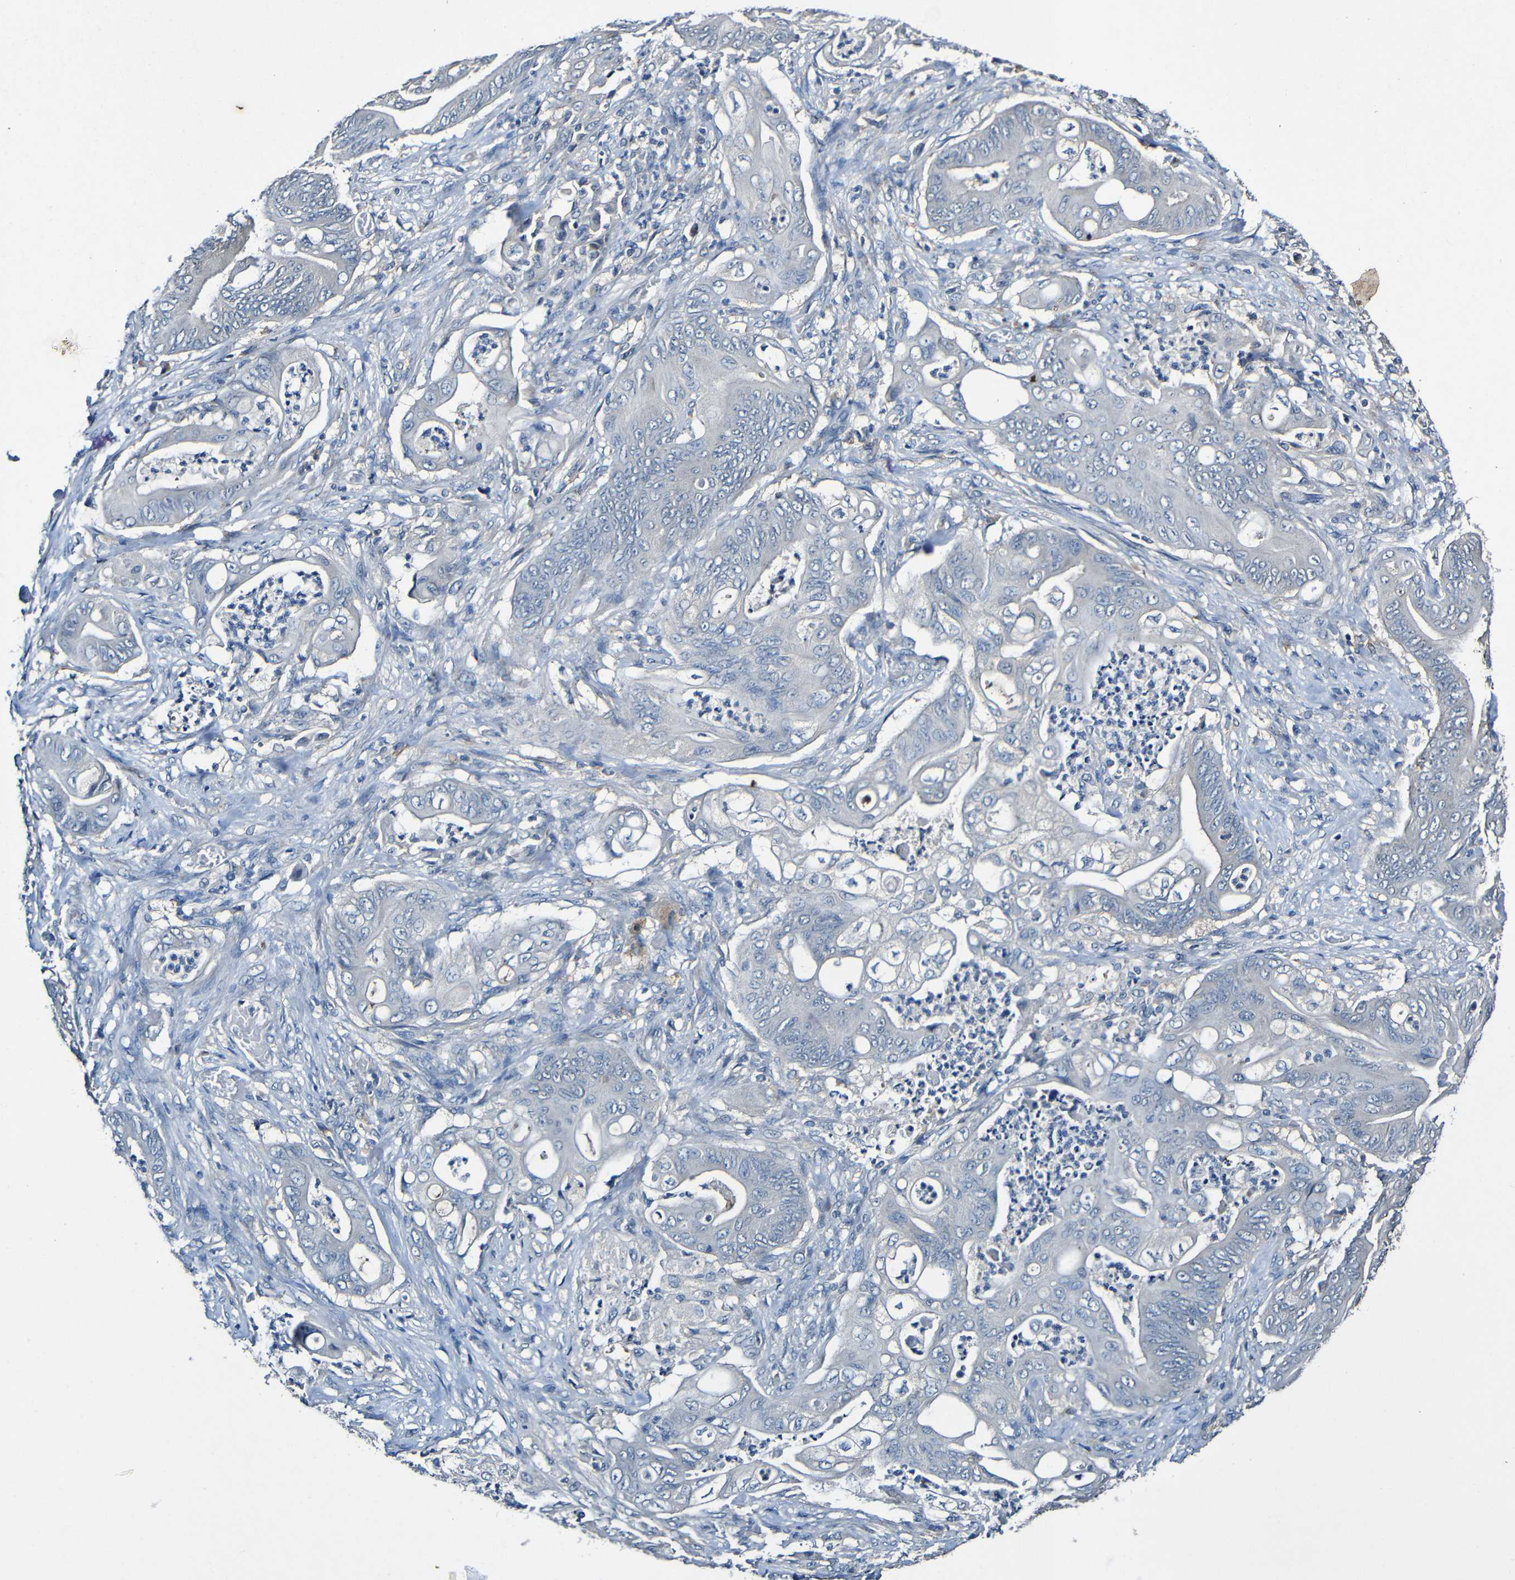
{"staining": {"intensity": "weak", "quantity": "<25%", "location": "cytoplasmic/membranous"}, "tissue": "stomach cancer", "cell_type": "Tumor cells", "image_type": "cancer", "snomed": [{"axis": "morphology", "description": "Adenocarcinoma, NOS"}, {"axis": "topography", "description": "Stomach"}], "caption": "The immunohistochemistry (IHC) image has no significant expression in tumor cells of adenocarcinoma (stomach) tissue.", "gene": "LRRC70", "patient": {"sex": "female", "age": 73}}